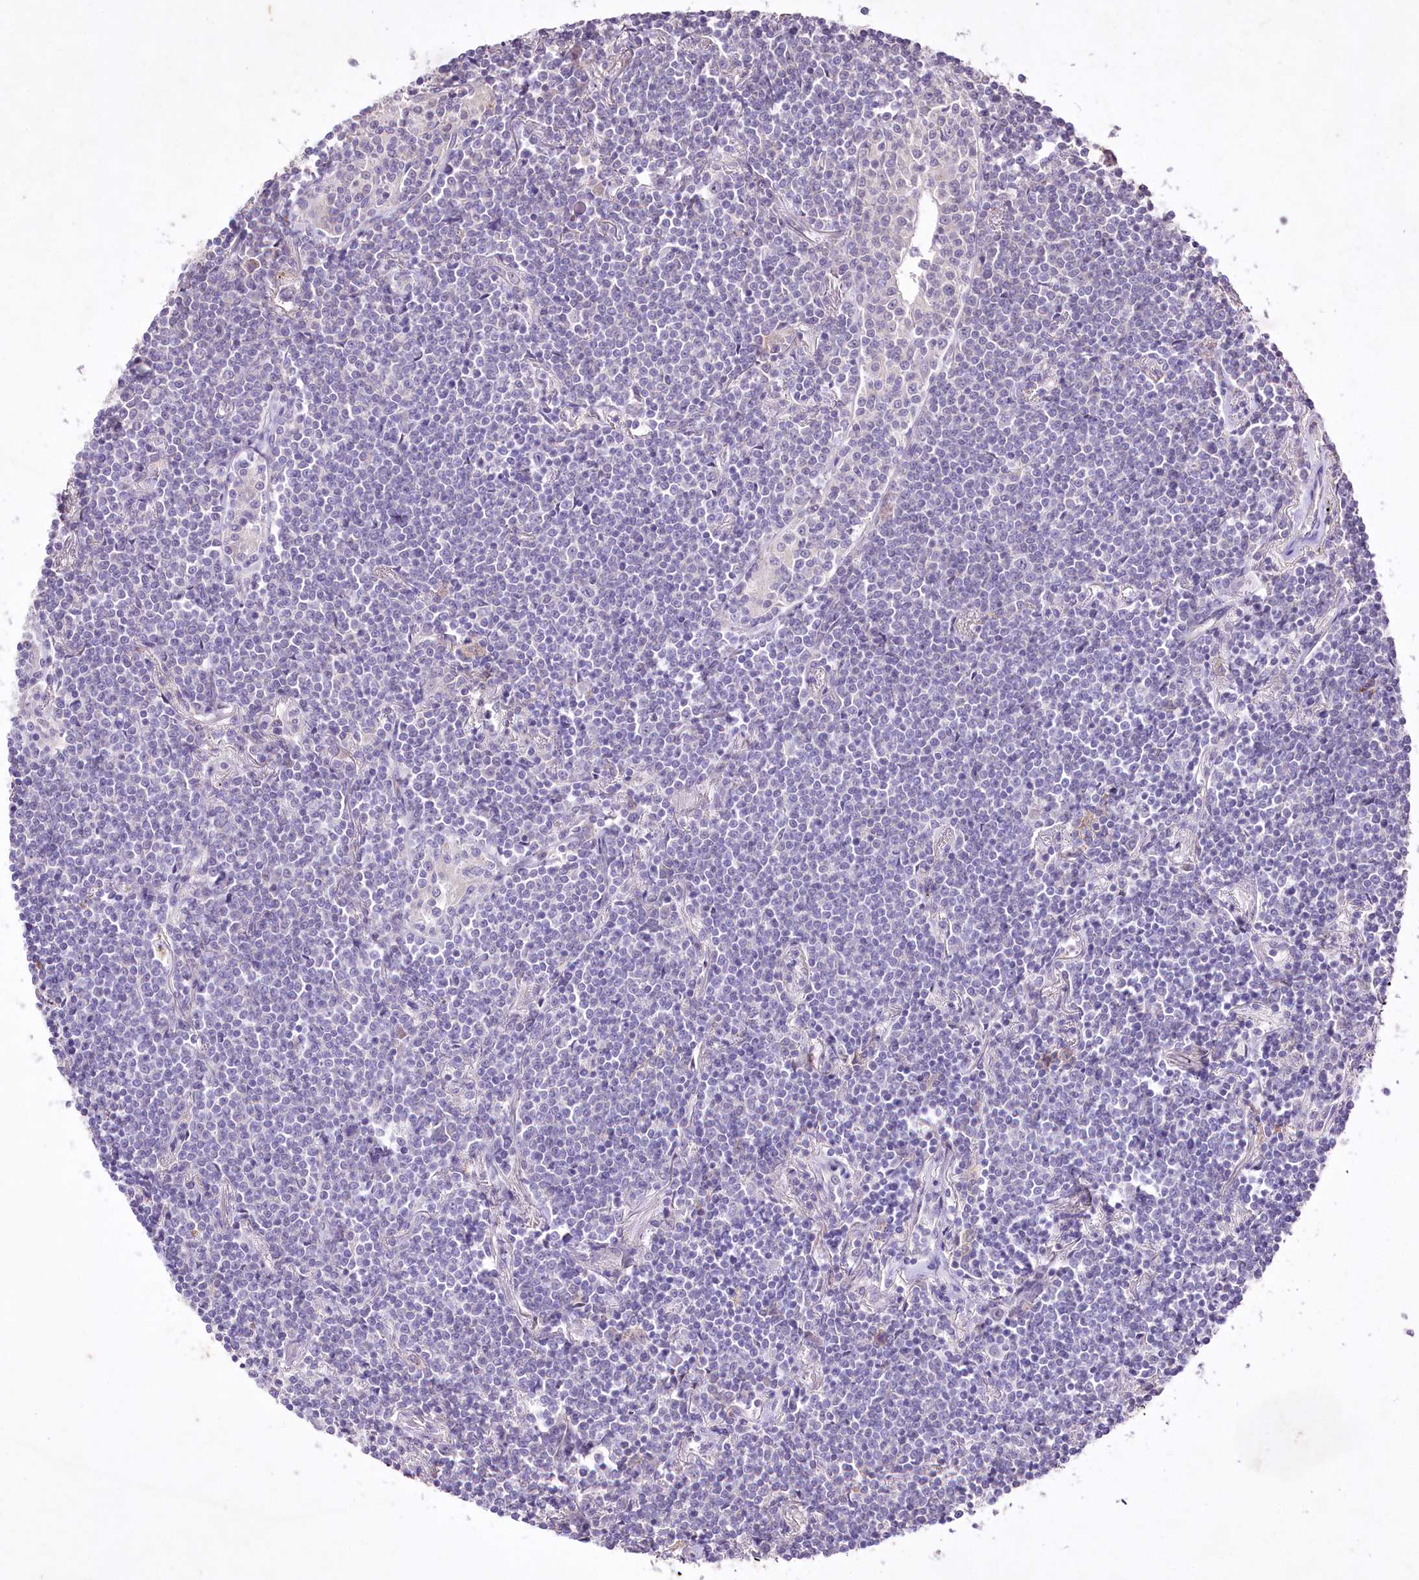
{"staining": {"intensity": "negative", "quantity": "none", "location": "none"}, "tissue": "lymphoma", "cell_type": "Tumor cells", "image_type": "cancer", "snomed": [{"axis": "morphology", "description": "Malignant lymphoma, non-Hodgkin's type, Low grade"}, {"axis": "topography", "description": "Lung"}], "caption": "This histopathology image is of lymphoma stained with IHC to label a protein in brown with the nuclei are counter-stained blue. There is no expression in tumor cells. Nuclei are stained in blue.", "gene": "ENPP1", "patient": {"sex": "female", "age": 71}}